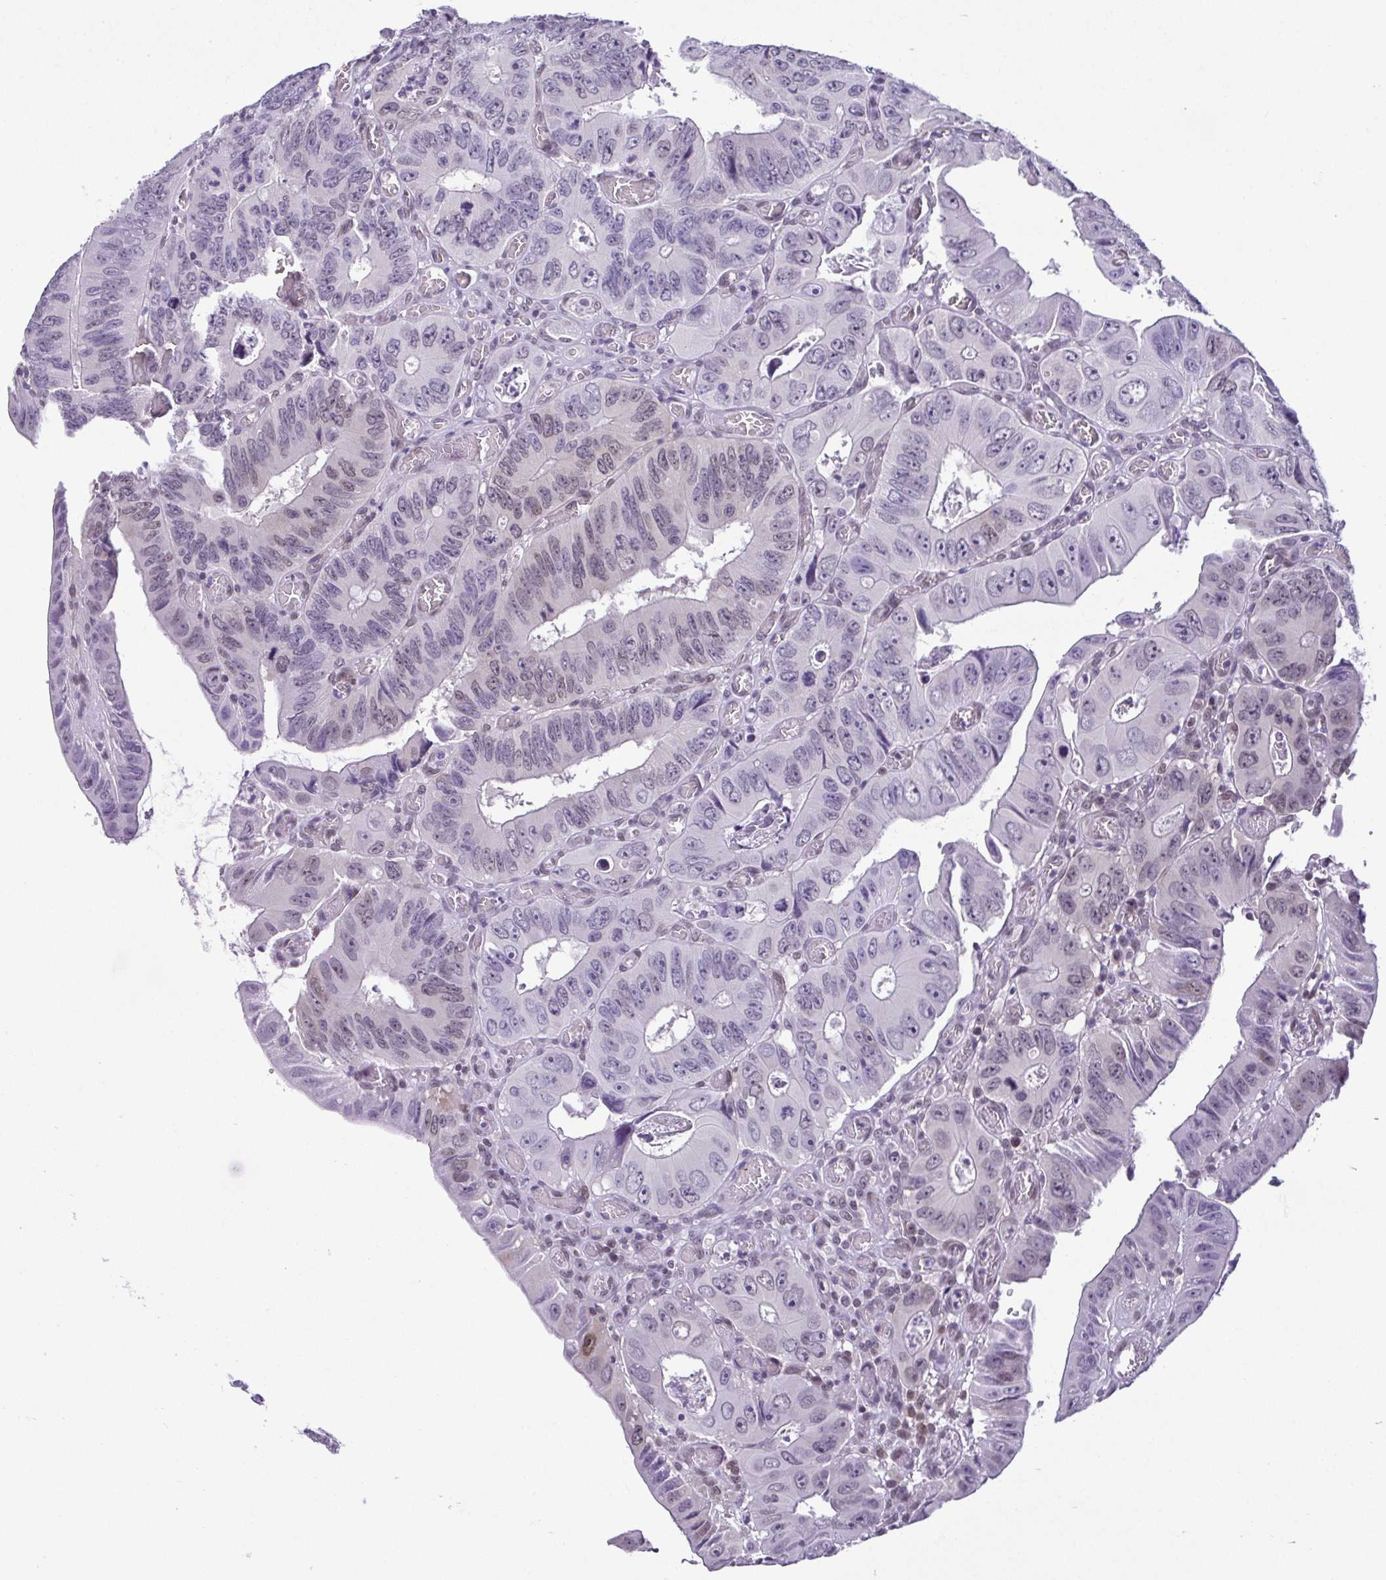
{"staining": {"intensity": "negative", "quantity": "none", "location": "none"}, "tissue": "colorectal cancer", "cell_type": "Tumor cells", "image_type": "cancer", "snomed": [{"axis": "morphology", "description": "Adenocarcinoma, NOS"}, {"axis": "topography", "description": "Colon"}], "caption": "Tumor cells are negative for brown protein staining in colorectal cancer (adenocarcinoma).", "gene": "RBM3", "patient": {"sex": "female", "age": 84}}